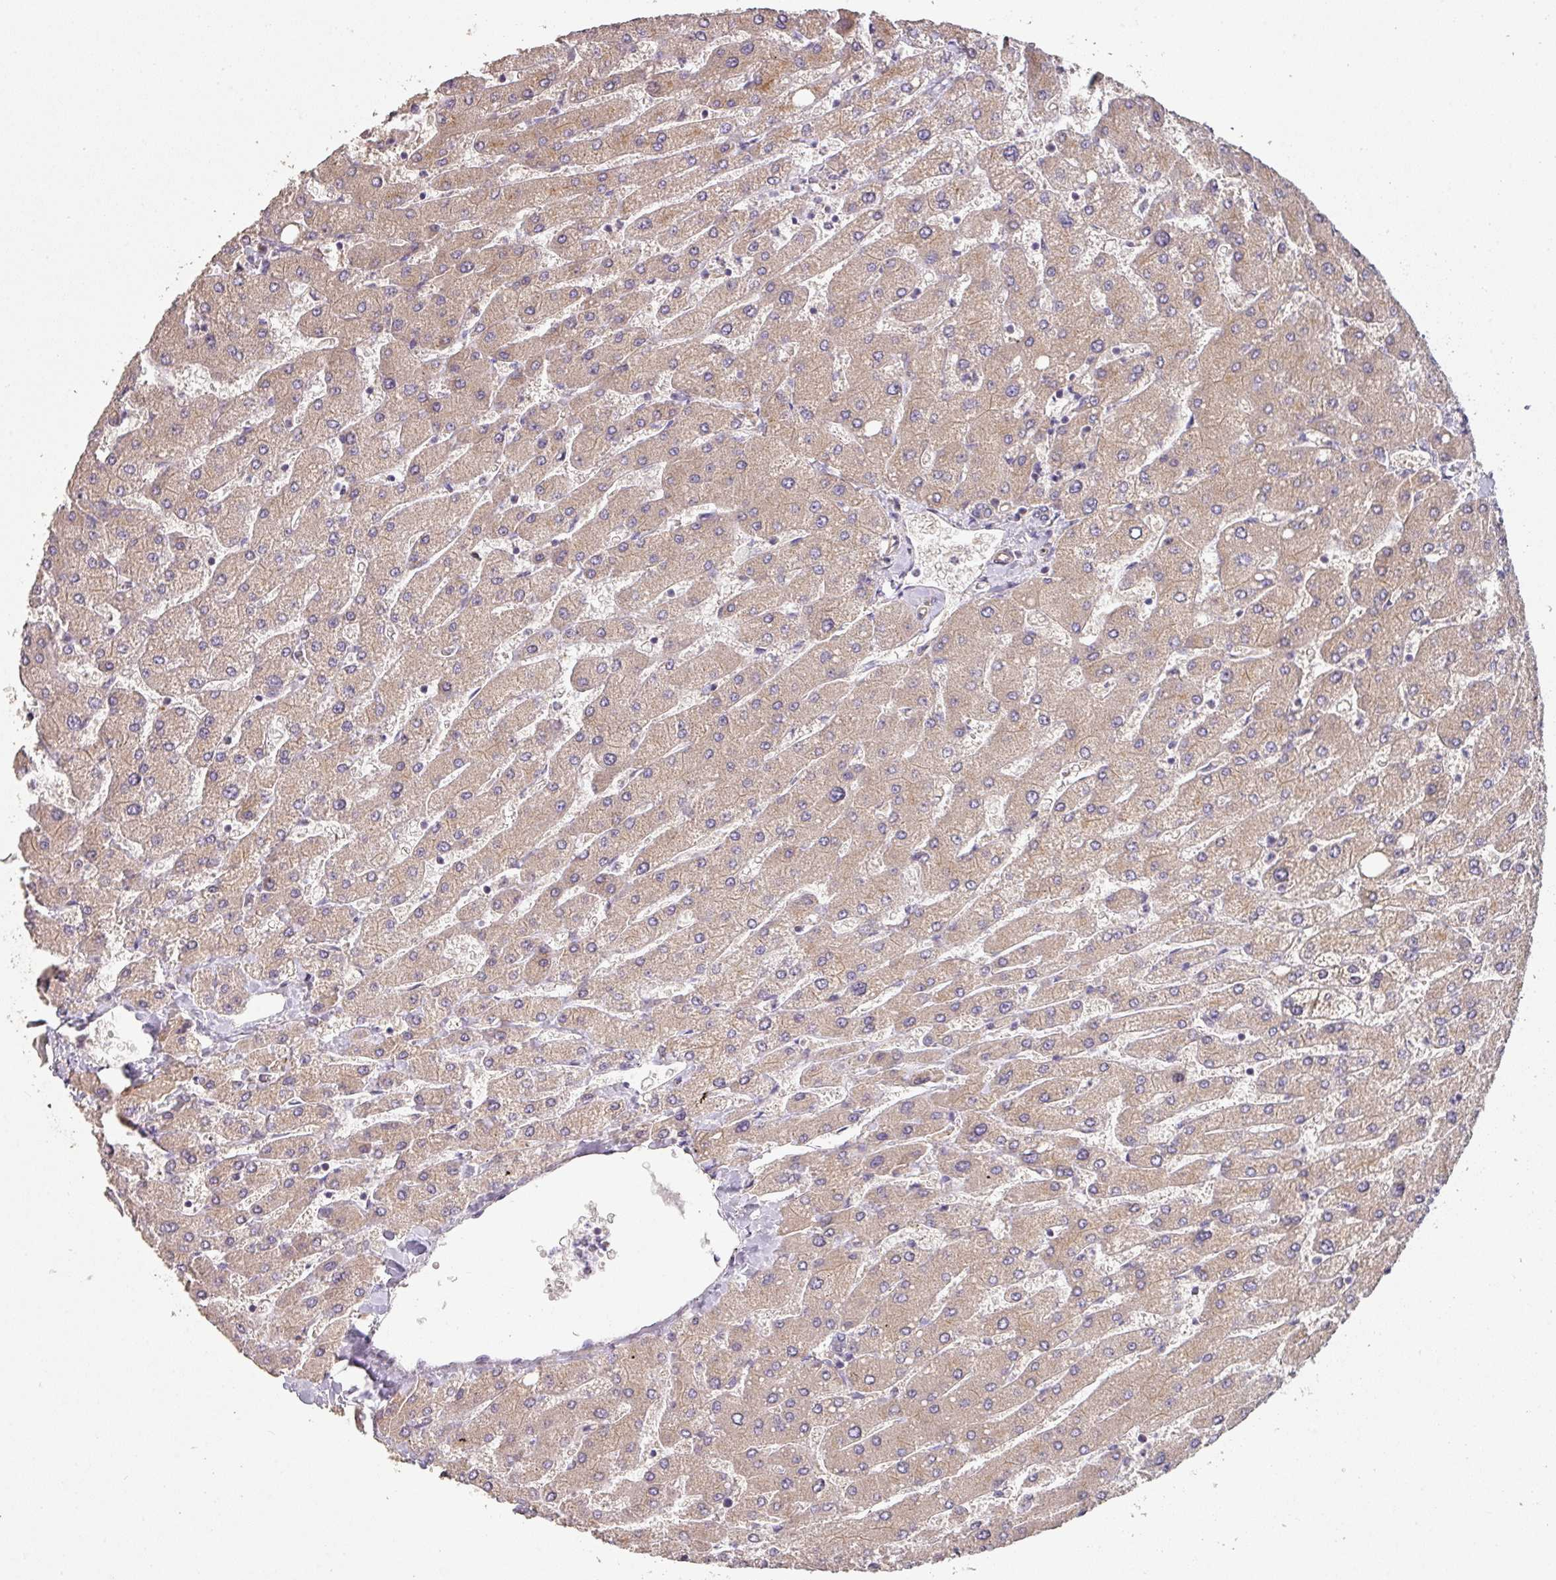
{"staining": {"intensity": "negative", "quantity": "none", "location": "none"}, "tissue": "liver", "cell_type": "Cholangiocytes", "image_type": "normal", "snomed": [{"axis": "morphology", "description": "Normal tissue, NOS"}, {"axis": "topography", "description": "Liver"}], "caption": "Immunohistochemistry (IHC) image of normal liver: human liver stained with DAB (3,3'-diaminobenzidine) exhibits no significant protein staining in cholangiocytes.", "gene": "PCDH1", "patient": {"sex": "male", "age": 55}}